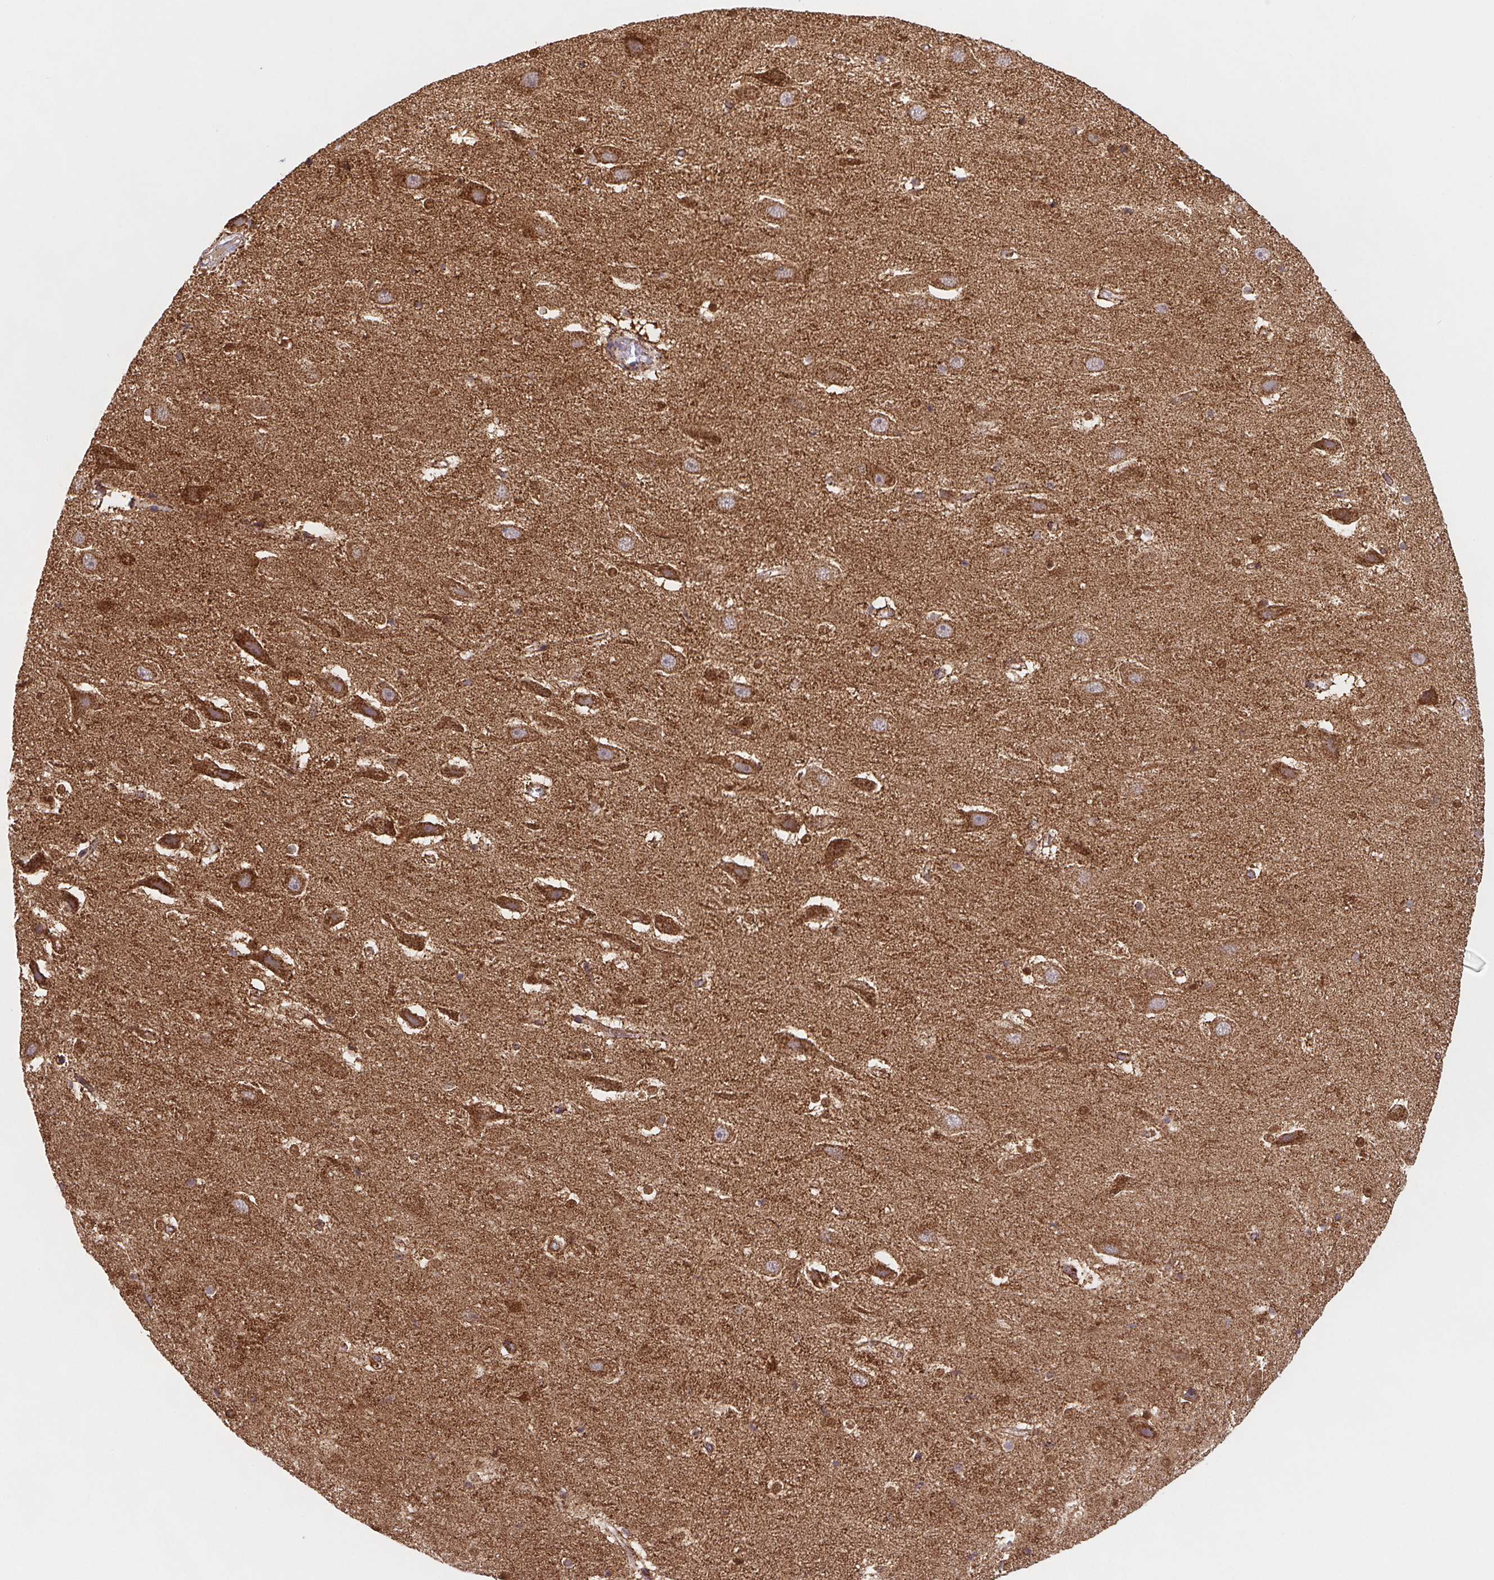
{"staining": {"intensity": "moderate", "quantity": "25%-75%", "location": "cytoplasmic/membranous"}, "tissue": "hippocampus", "cell_type": "Glial cells", "image_type": "normal", "snomed": [{"axis": "morphology", "description": "Normal tissue, NOS"}, {"axis": "topography", "description": "Hippocampus"}], "caption": "An immunohistochemistry (IHC) image of normal tissue is shown. Protein staining in brown shows moderate cytoplasmic/membranous positivity in hippocampus within glial cells. (IHC, brightfield microscopy, high magnification).", "gene": "NIPSNAP2", "patient": {"sex": "male", "age": 26}}